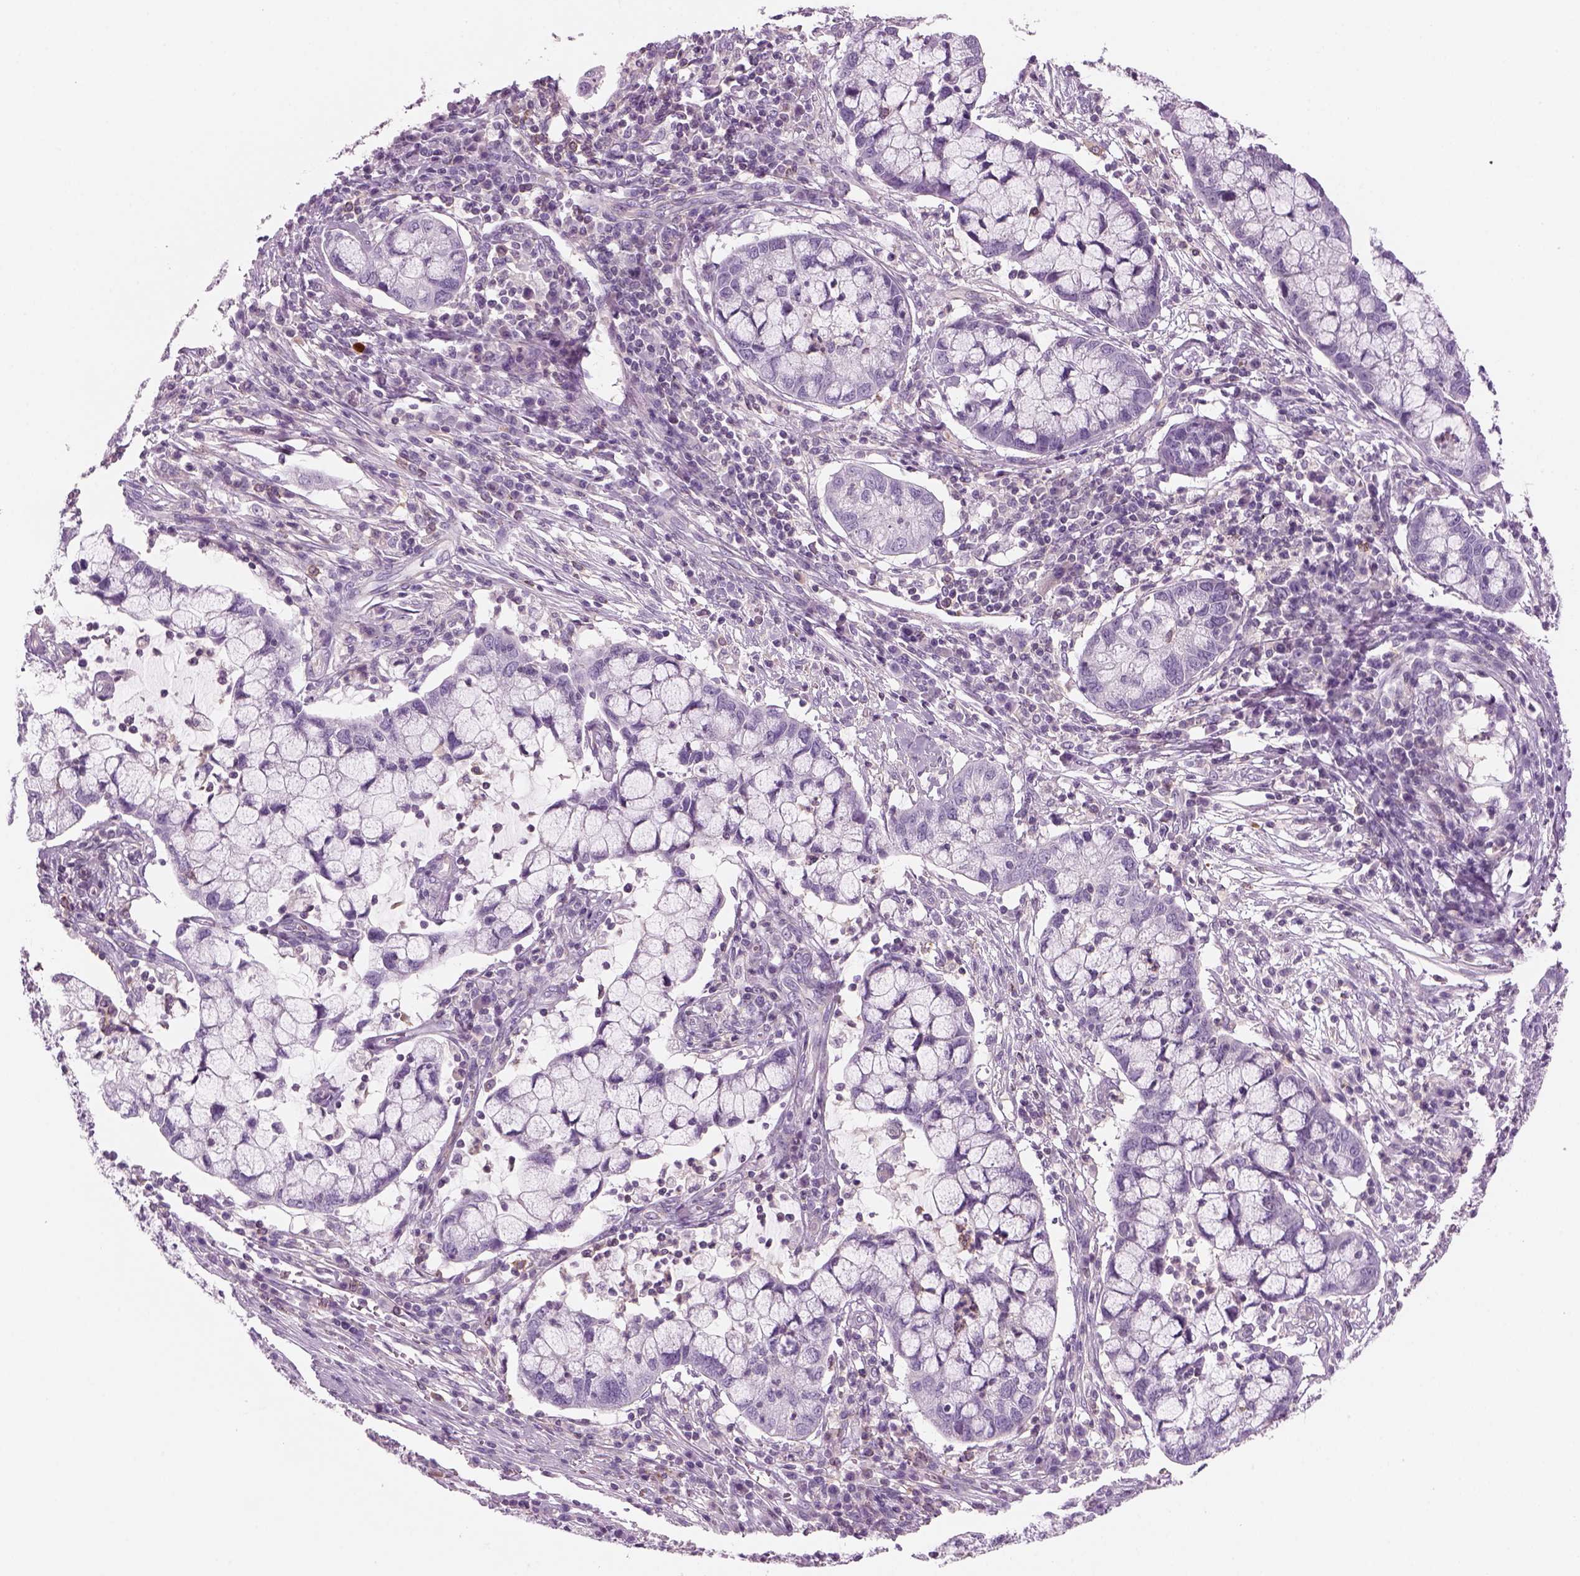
{"staining": {"intensity": "negative", "quantity": "none", "location": "none"}, "tissue": "cervical cancer", "cell_type": "Tumor cells", "image_type": "cancer", "snomed": [{"axis": "morphology", "description": "Adenocarcinoma, NOS"}, {"axis": "topography", "description": "Cervix"}], "caption": "Immunohistochemistry (IHC) of cervical cancer shows no positivity in tumor cells.", "gene": "SLC1A7", "patient": {"sex": "female", "age": 40}}